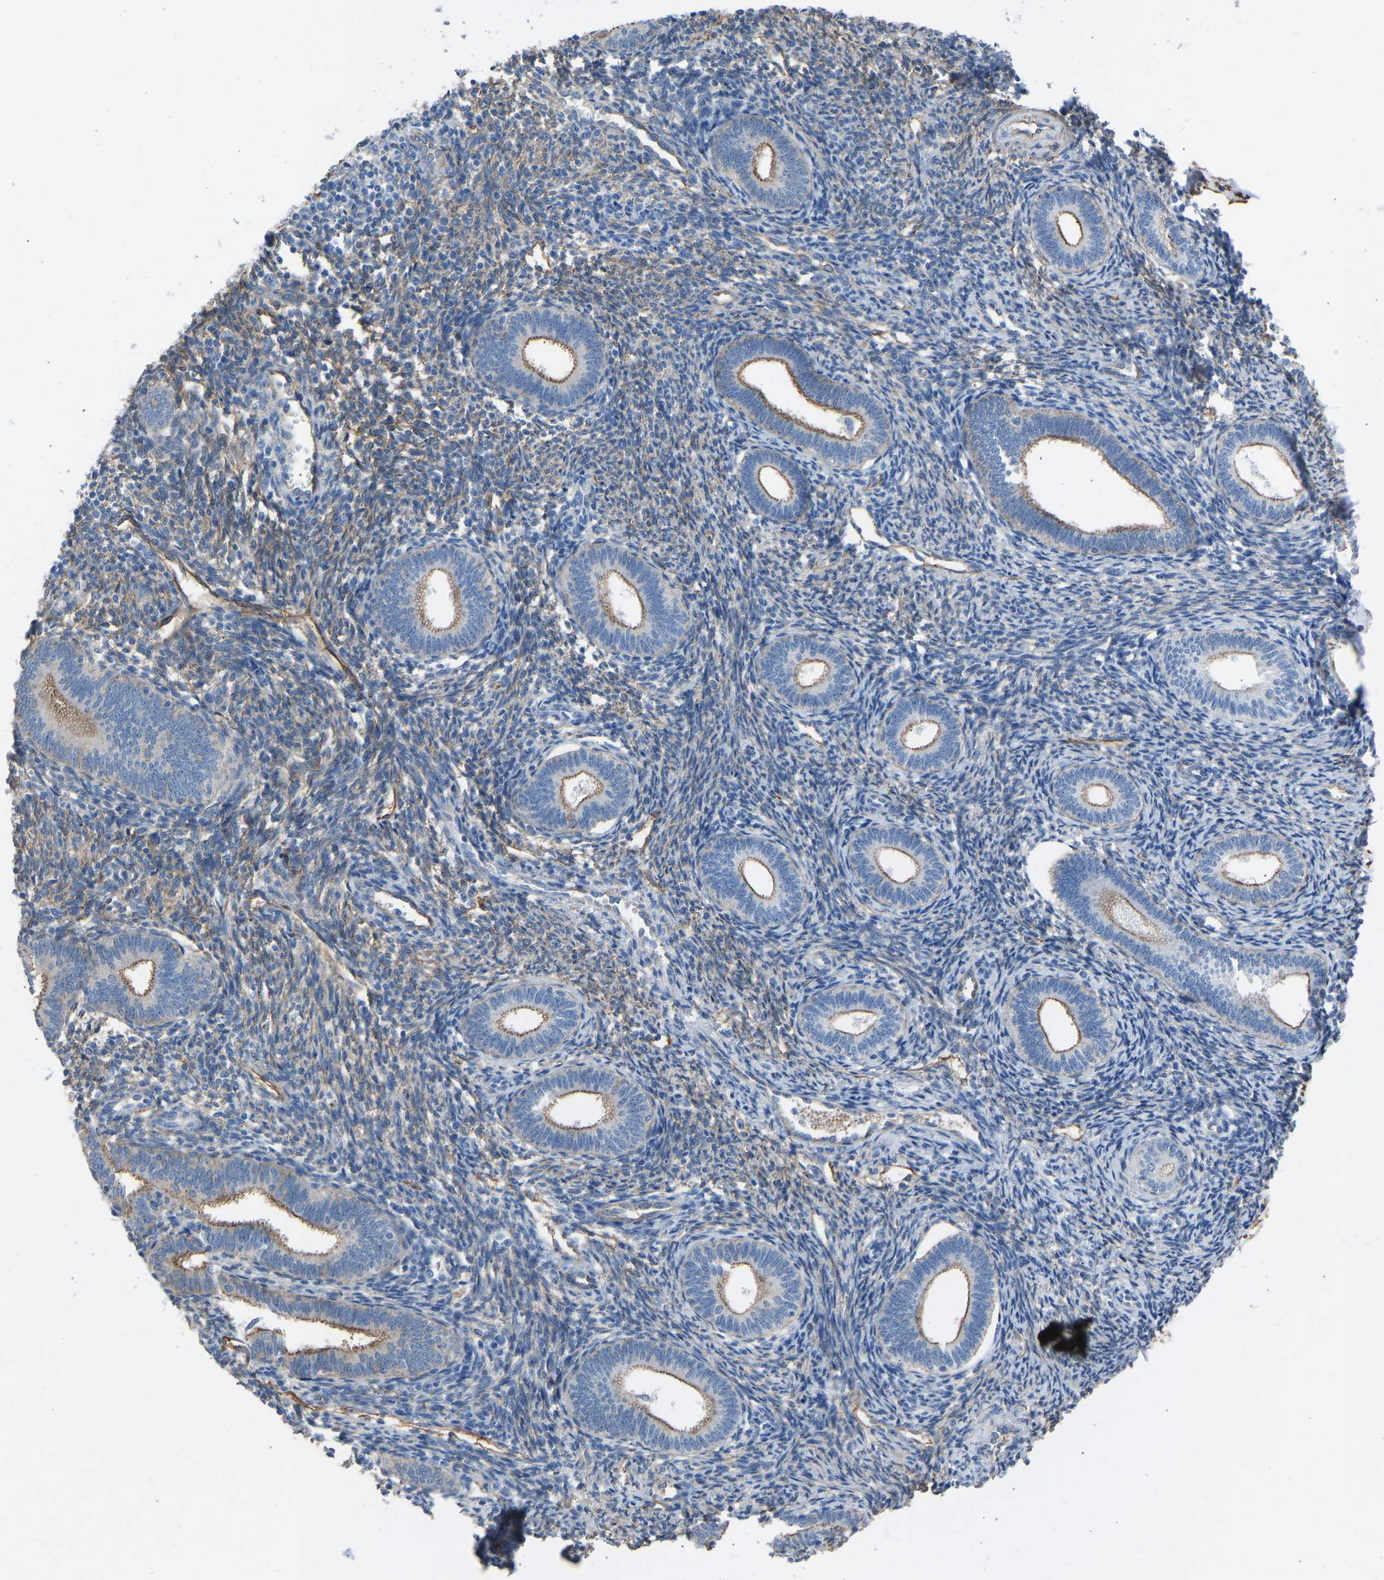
{"staining": {"intensity": "moderate", "quantity": "25%-75%", "location": "cytoplasmic/membranous"}, "tissue": "endometrium", "cell_type": "Cells in endometrial stroma", "image_type": "normal", "snomed": [{"axis": "morphology", "description": "Normal tissue, NOS"}, {"axis": "topography", "description": "Endometrium"}], "caption": "Protein expression analysis of normal human endometrium reveals moderate cytoplasmic/membranous positivity in about 25%-75% of cells in endometrial stroma.", "gene": "MYH10", "patient": {"sex": "female", "age": 41}}